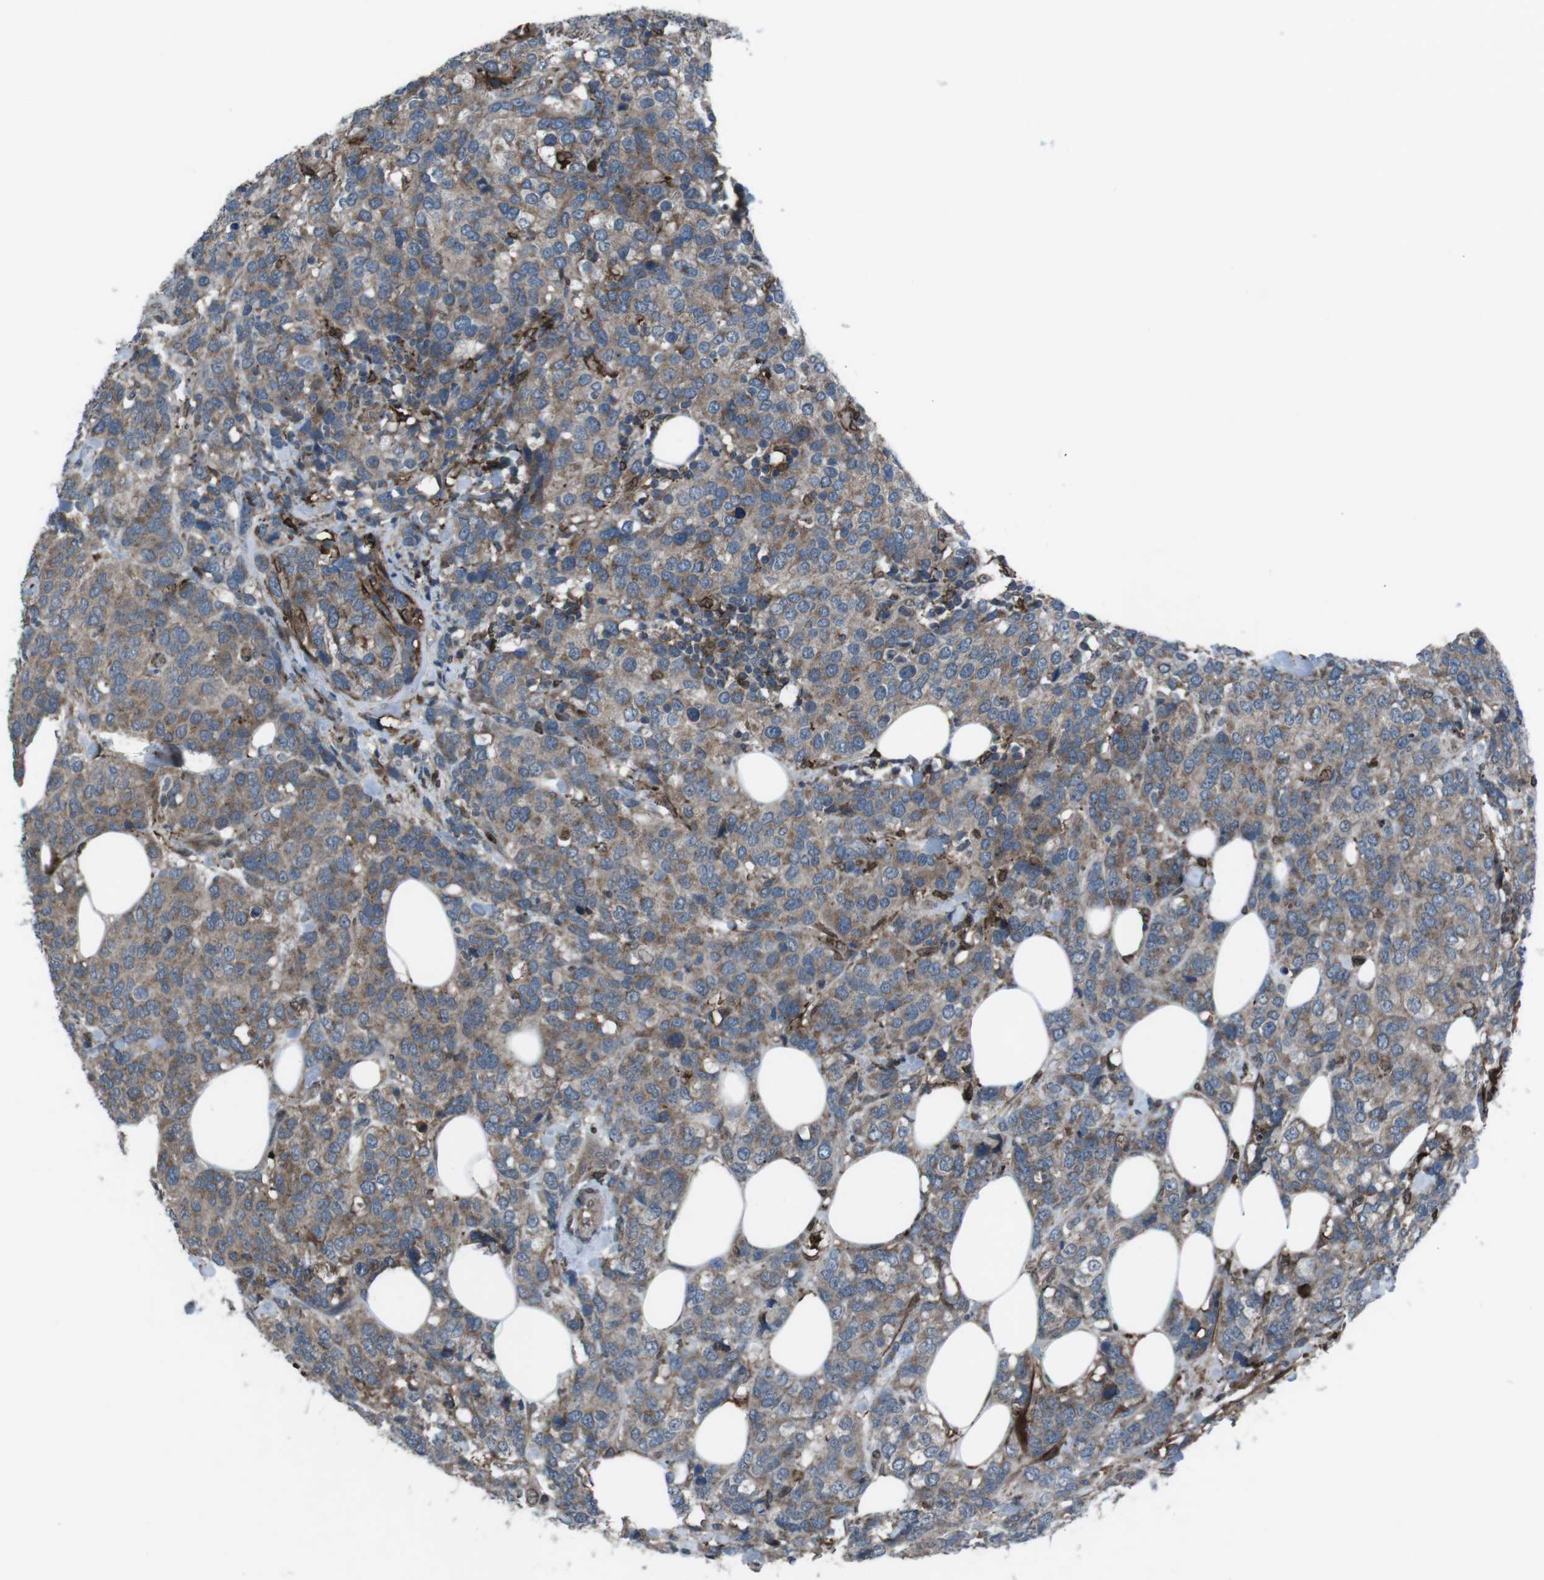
{"staining": {"intensity": "weak", "quantity": ">75%", "location": "cytoplasmic/membranous"}, "tissue": "breast cancer", "cell_type": "Tumor cells", "image_type": "cancer", "snomed": [{"axis": "morphology", "description": "Lobular carcinoma"}, {"axis": "topography", "description": "Breast"}], "caption": "Immunohistochemical staining of breast cancer shows low levels of weak cytoplasmic/membranous expression in approximately >75% of tumor cells. (Brightfield microscopy of DAB IHC at high magnification).", "gene": "GDF10", "patient": {"sex": "female", "age": 59}}